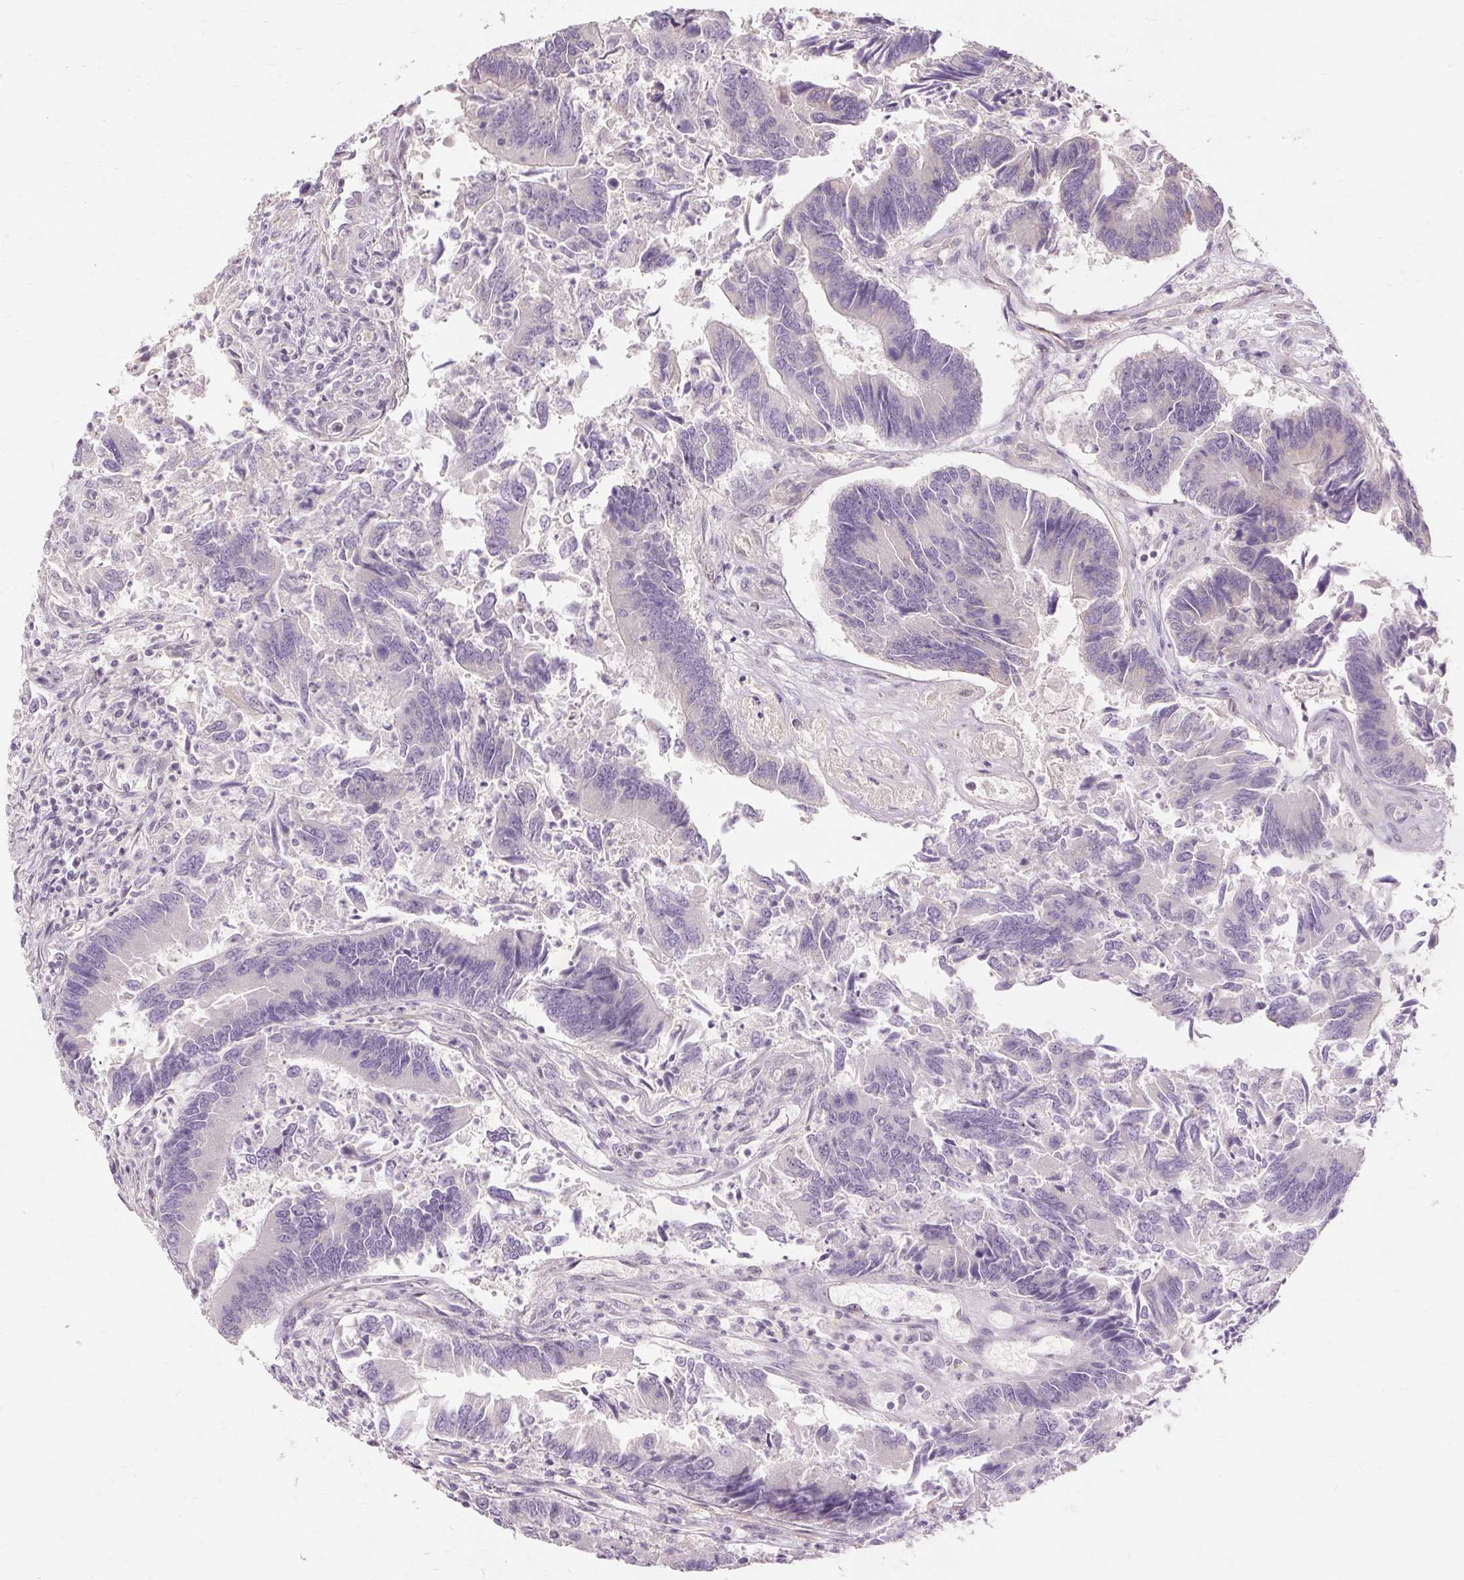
{"staining": {"intensity": "negative", "quantity": "none", "location": "none"}, "tissue": "colorectal cancer", "cell_type": "Tumor cells", "image_type": "cancer", "snomed": [{"axis": "morphology", "description": "Adenocarcinoma, NOS"}, {"axis": "topography", "description": "Colon"}], "caption": "Immunohistochemistry (IHC) image of human colorectal cancer (adenocarcinoma) stained for a protein (brown), which demonstrates no expression in tumor cells.", "gene": "CAPN3", "patient": {"sex": "female", "age": 67}}